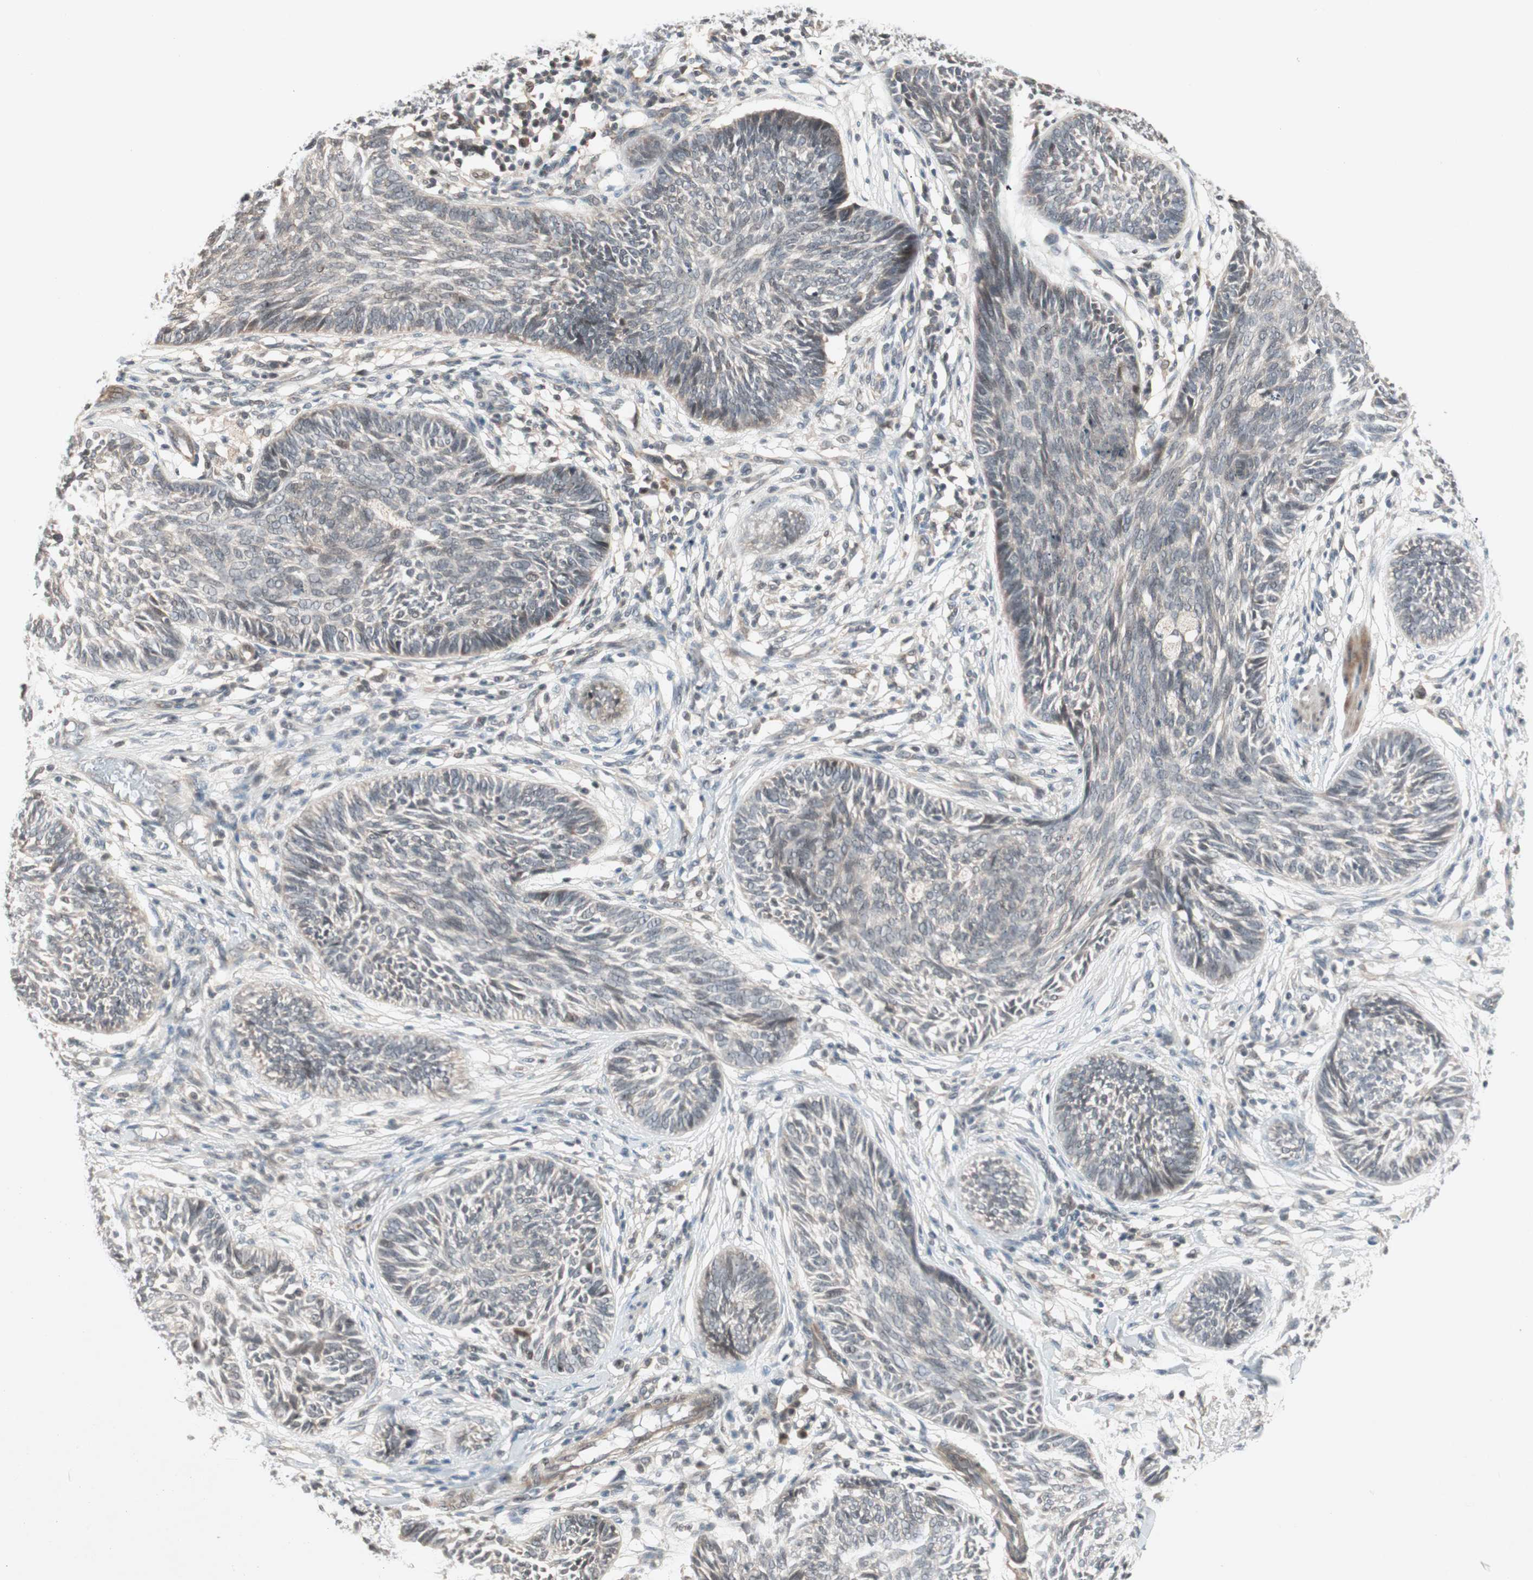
{"staining": {"intensity": "negative", "quantity": "none", "location": "none"}, "tissue": "skin cancer", "cell_type": "Tumor cells", "image_type": "cancer", "snomed": [{"axis": "morphology", "description": "Papilloma, NOS"}, {"axis": "morphology", "description": "Basal cell carcinoma"}, {"axis": "topography", "description": "Skin"}], "caption": "This is a image of immunohistochemistry (IHC) staining of skin cancer, which shows no expression in tumor cells.", "gene": "PGBD1", "patient": {"sex": "male", "age": 87}}